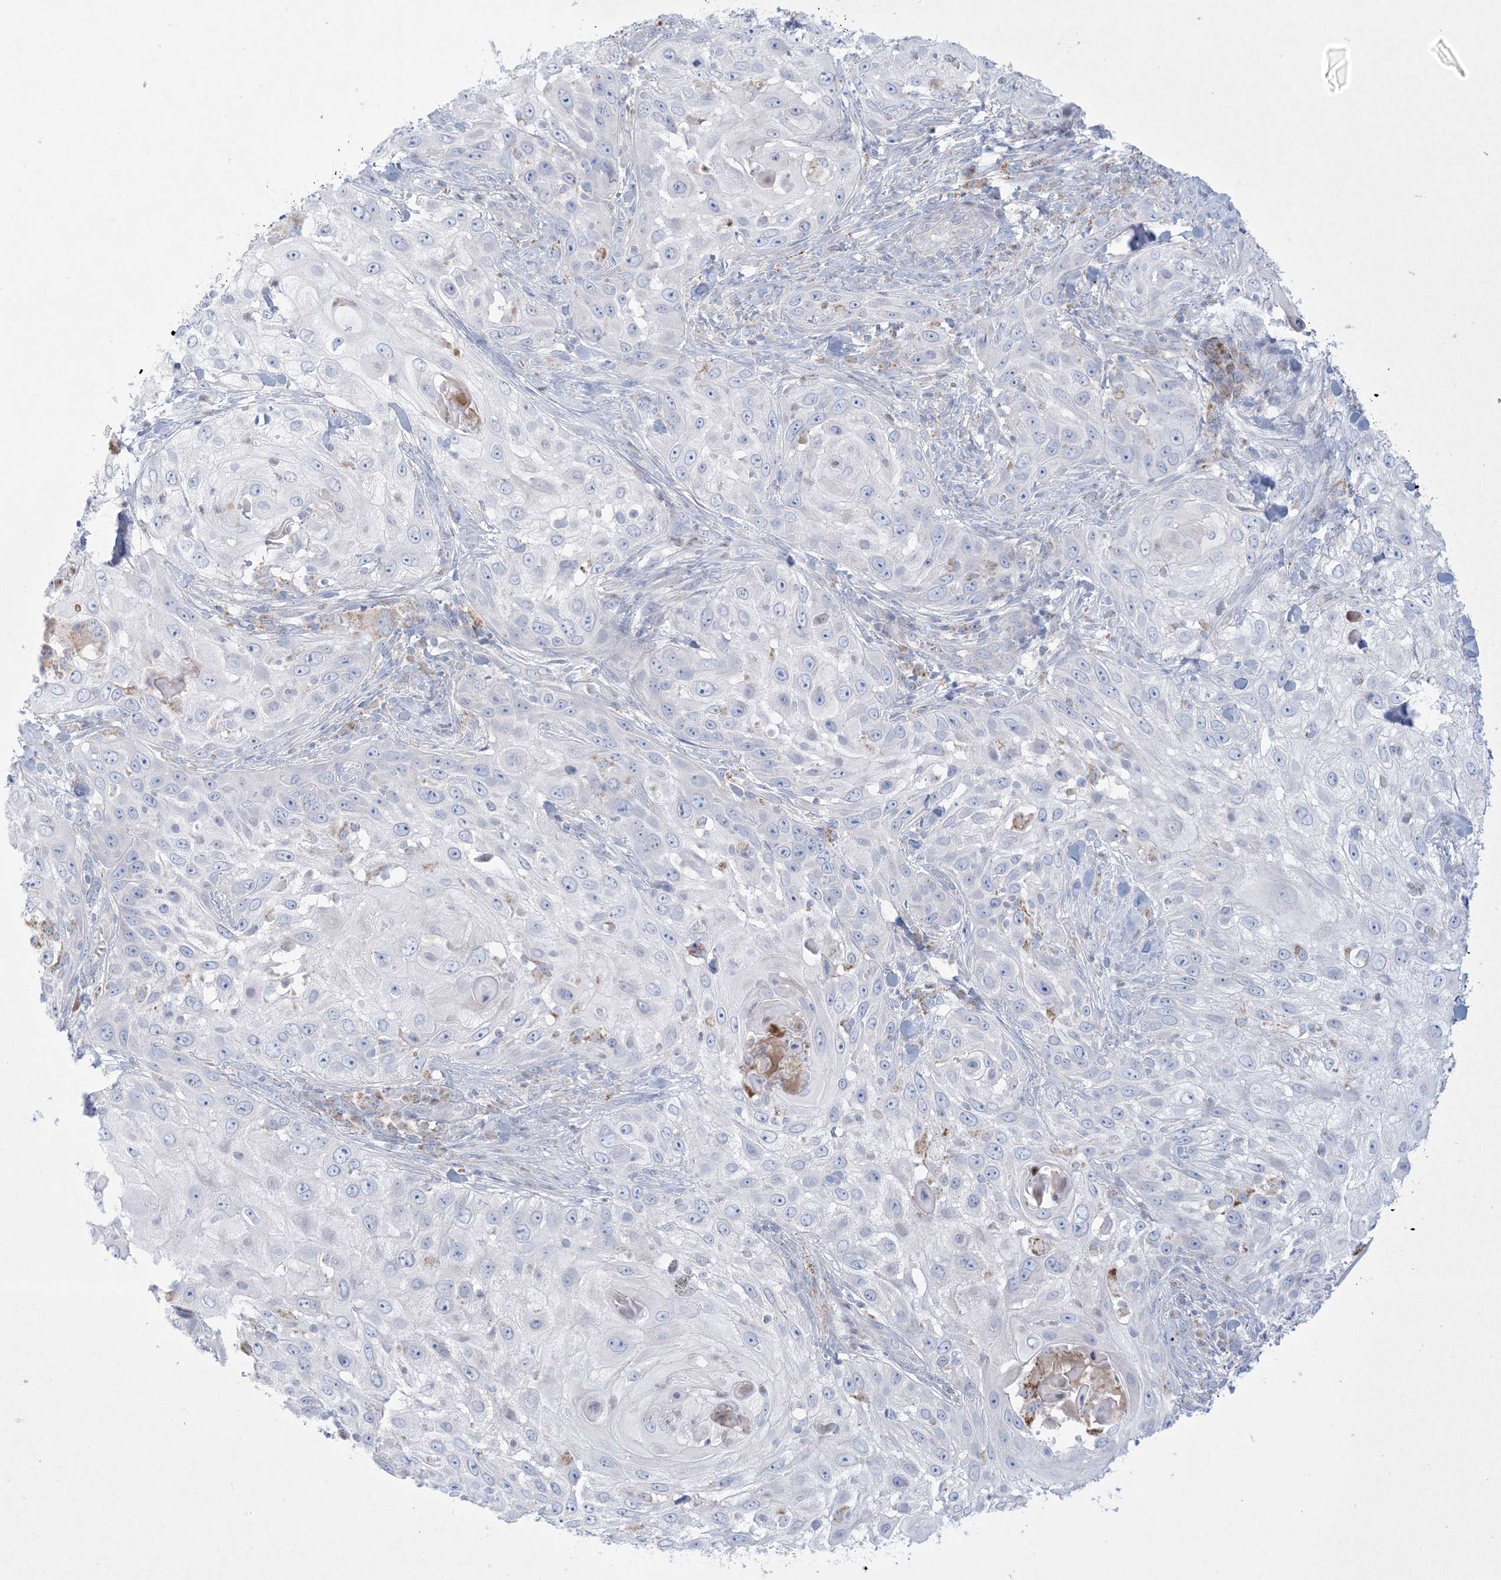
{"staining": {"intensity": "negative", "quantity": "none", "location": "none"}, "tissue": "skin cancer", "cell_type": "Tumor cells", "image_type": "cancer", "snomed": [{"axis": "morphology", "description": "Squamous cell carcinoma, NOS"}, {"axis": "topography", "description": "Skin"}], "caption": "Histopathology image shows no protein staining in tumor cells of skin squamous cell carcinoma tissue. (DAB immunohistochemistry (IHC) visualized using brightfield microscopy, high magnification).", "gene": "KCTD6", "patient": {"sex": "female", "age": 44}}